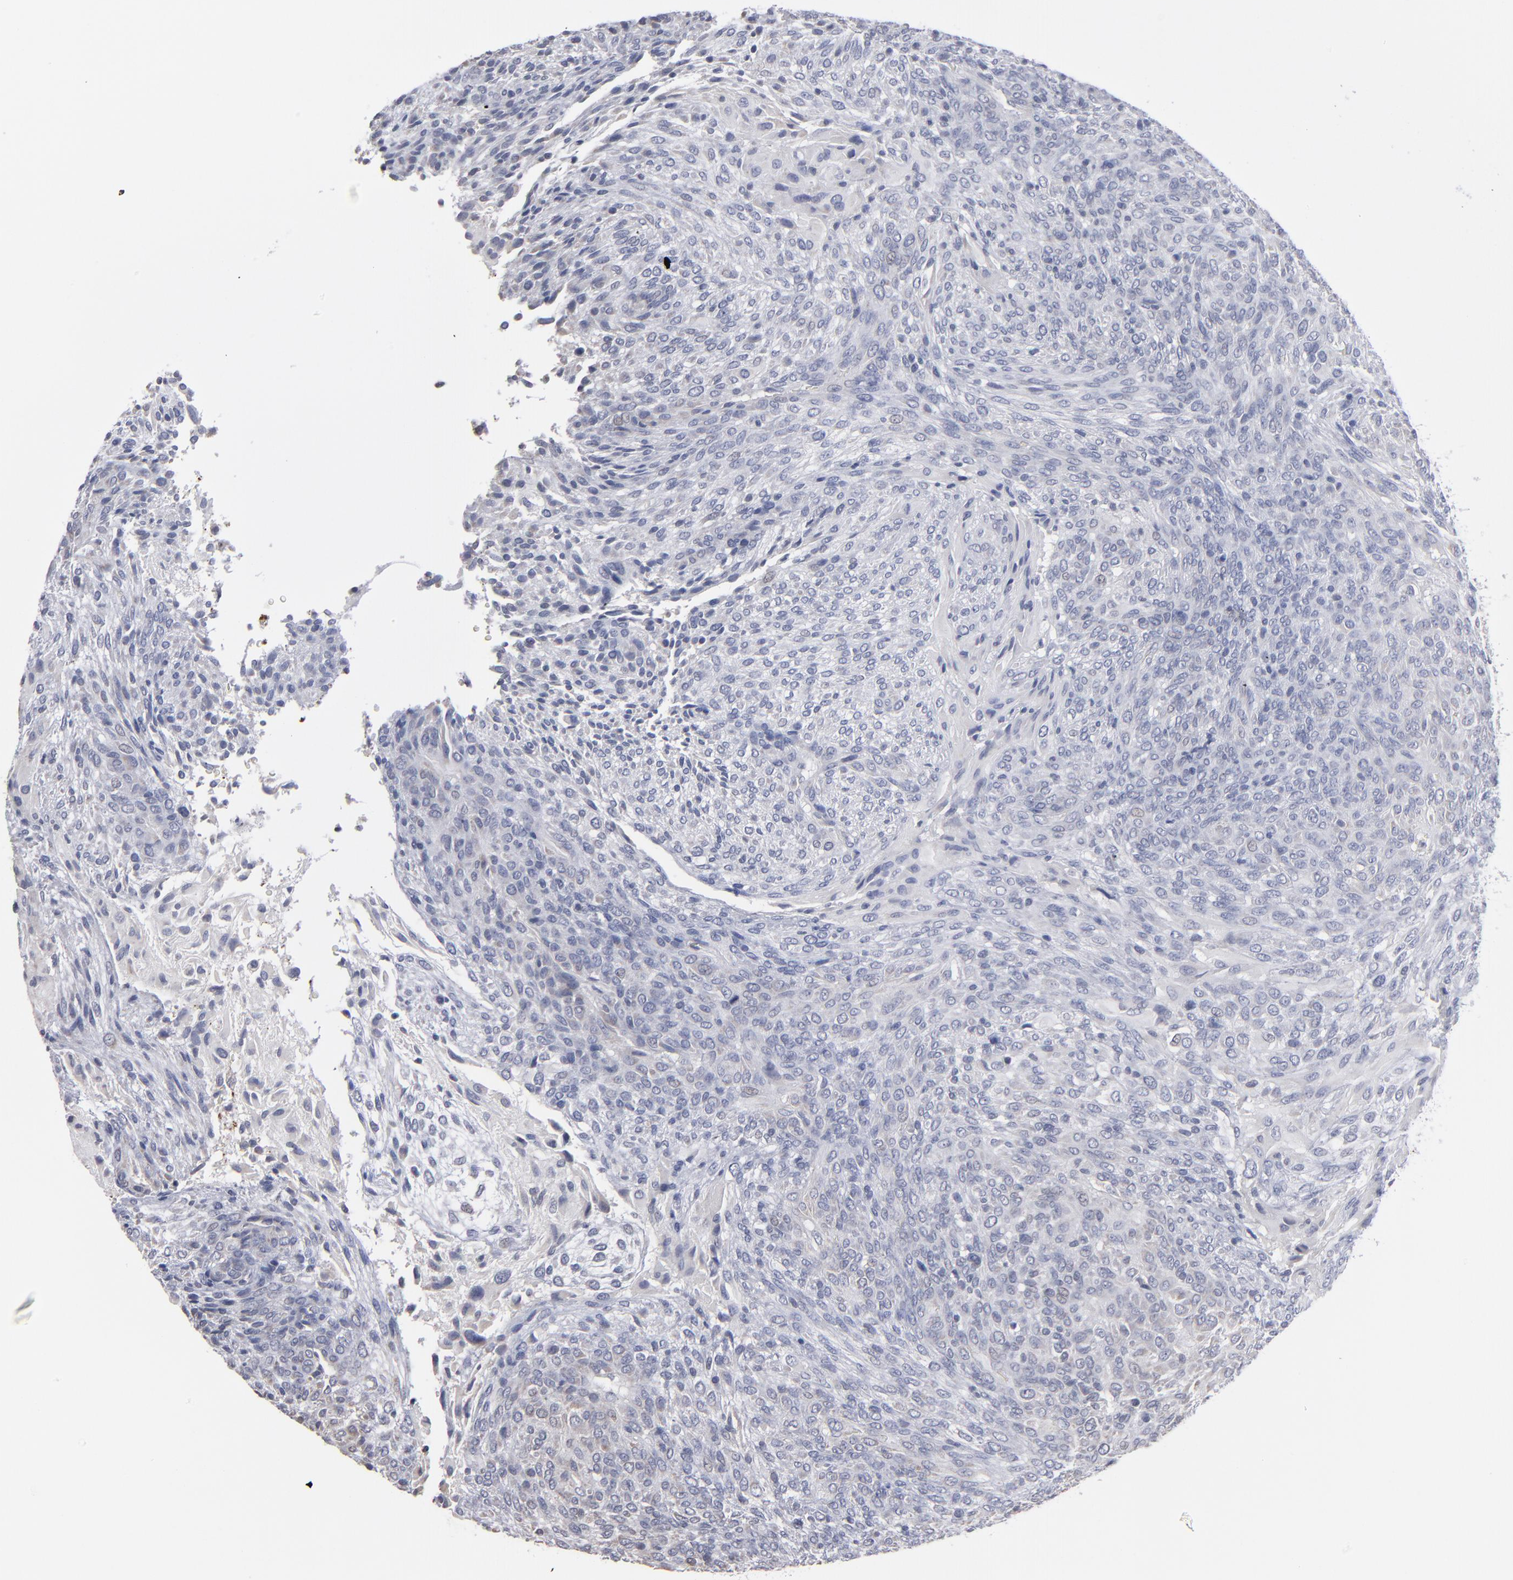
{"staining": {"intensity": "weak", "quantity": "<25%", "location": "nuclear"}, "tissue": "glioma", "cell_type": "Tumor cells", "image_type": "cancer", "snomed": [{"axis": "morphology", "description": "Glioma, malignant, High grade"}, {"axis": "topography", "description": "Cerebral cortex"}], "caption": "A high-resolution image shows immunohistochemistry staining of glioma, which exhibits no significant positivity in tumor cells.", "gene": "RPH3A", "patient": {"sex": "female", "age": 55}}